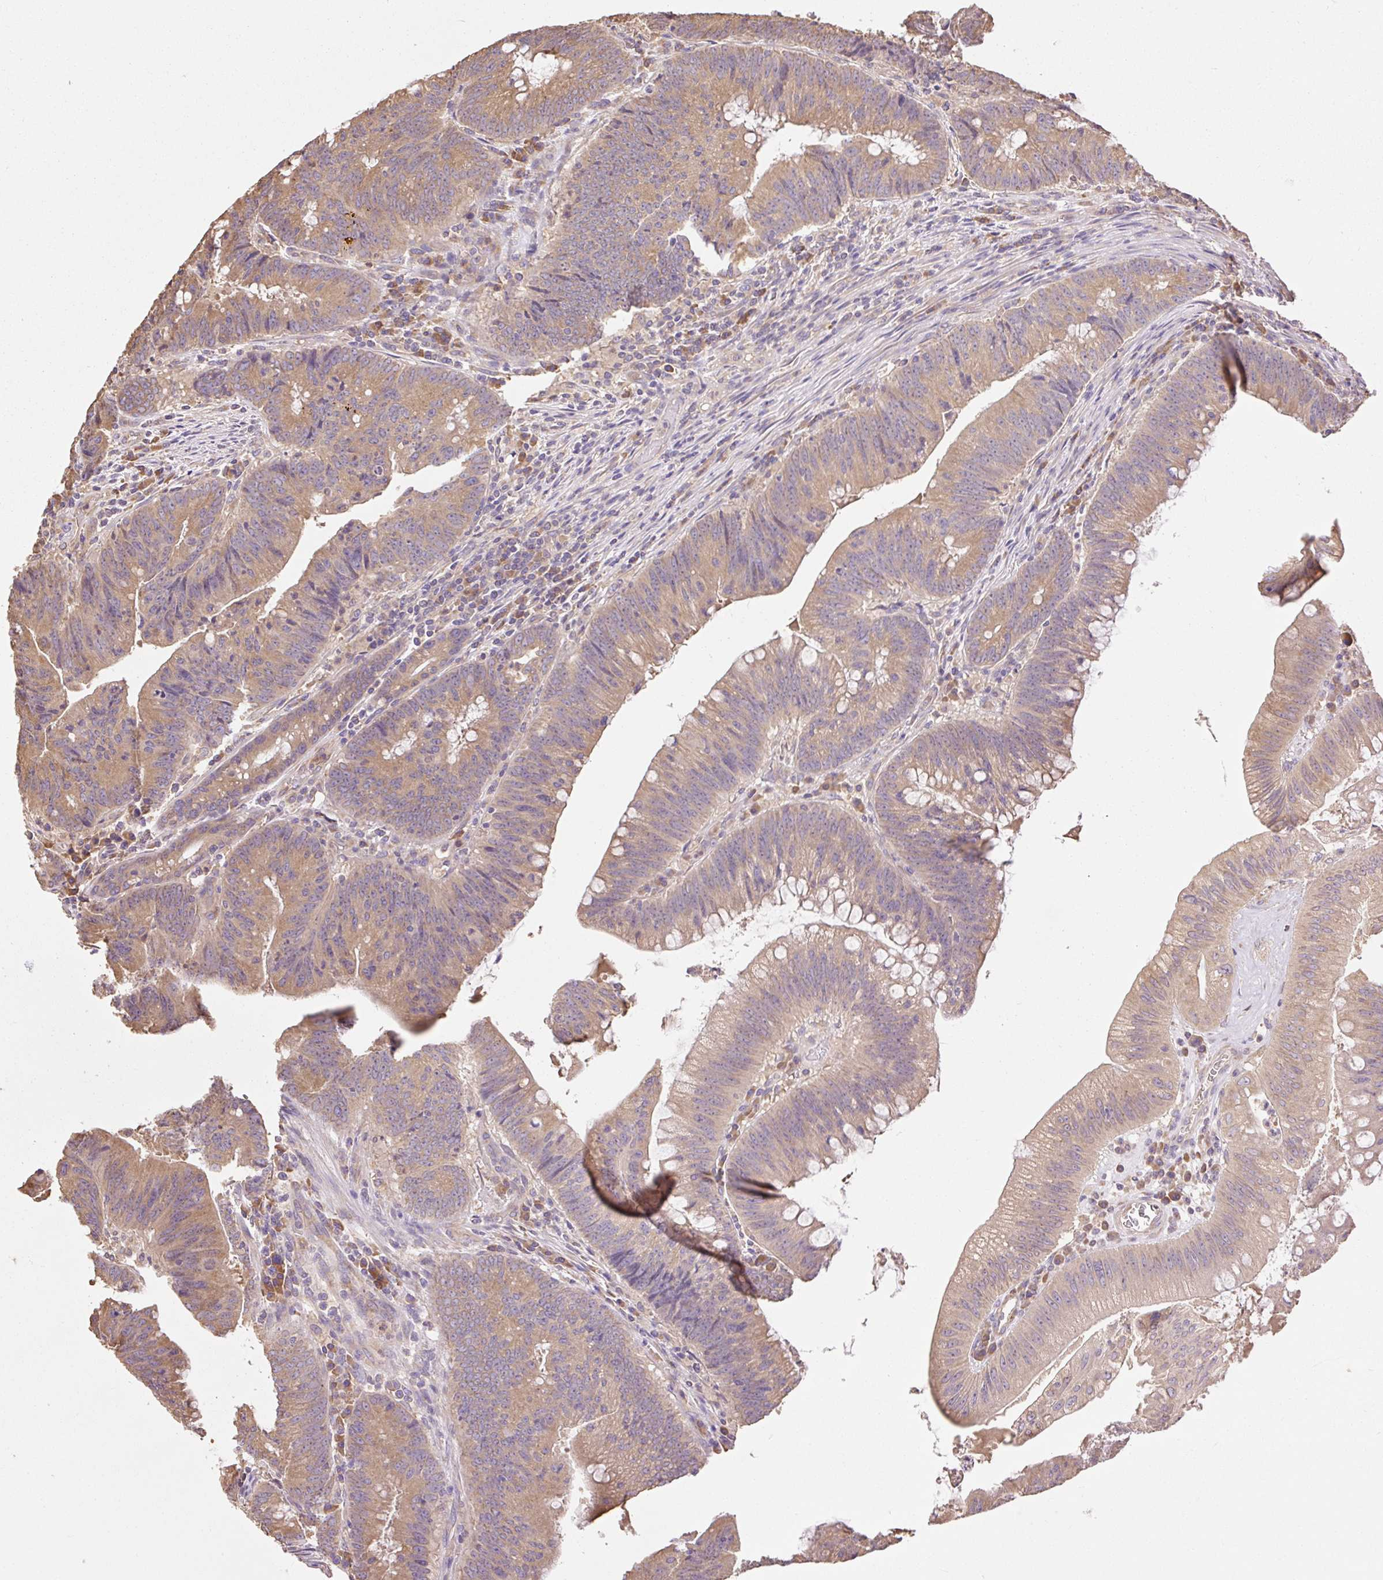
{"staining": {"intensity": "moderate", "quantity": ">75%", "location": "cytoplasmic/membranous"}, "tissue": "colorectal cancer", "cell_type": "Tumor cells", "image_type": "cancer", "snomed": [{"axis": "morphology", "description": "Adenocarcinoma, NOS"}, {"axis": "topography", "description": "Colon"}], "caption": "Immunohistochemistry (IHC) image of neoplastic tissue: adenocarcinoma (colorectal) stained using IHC demonstrates medium levels of moderate protein expression localized specifically in the cytoplasmic/membranous of tumor cells, appearing as a cytoplasmic/membranous brown color.", "gene": "DESI1", "patient": {"sex": "female", "age": 87}}